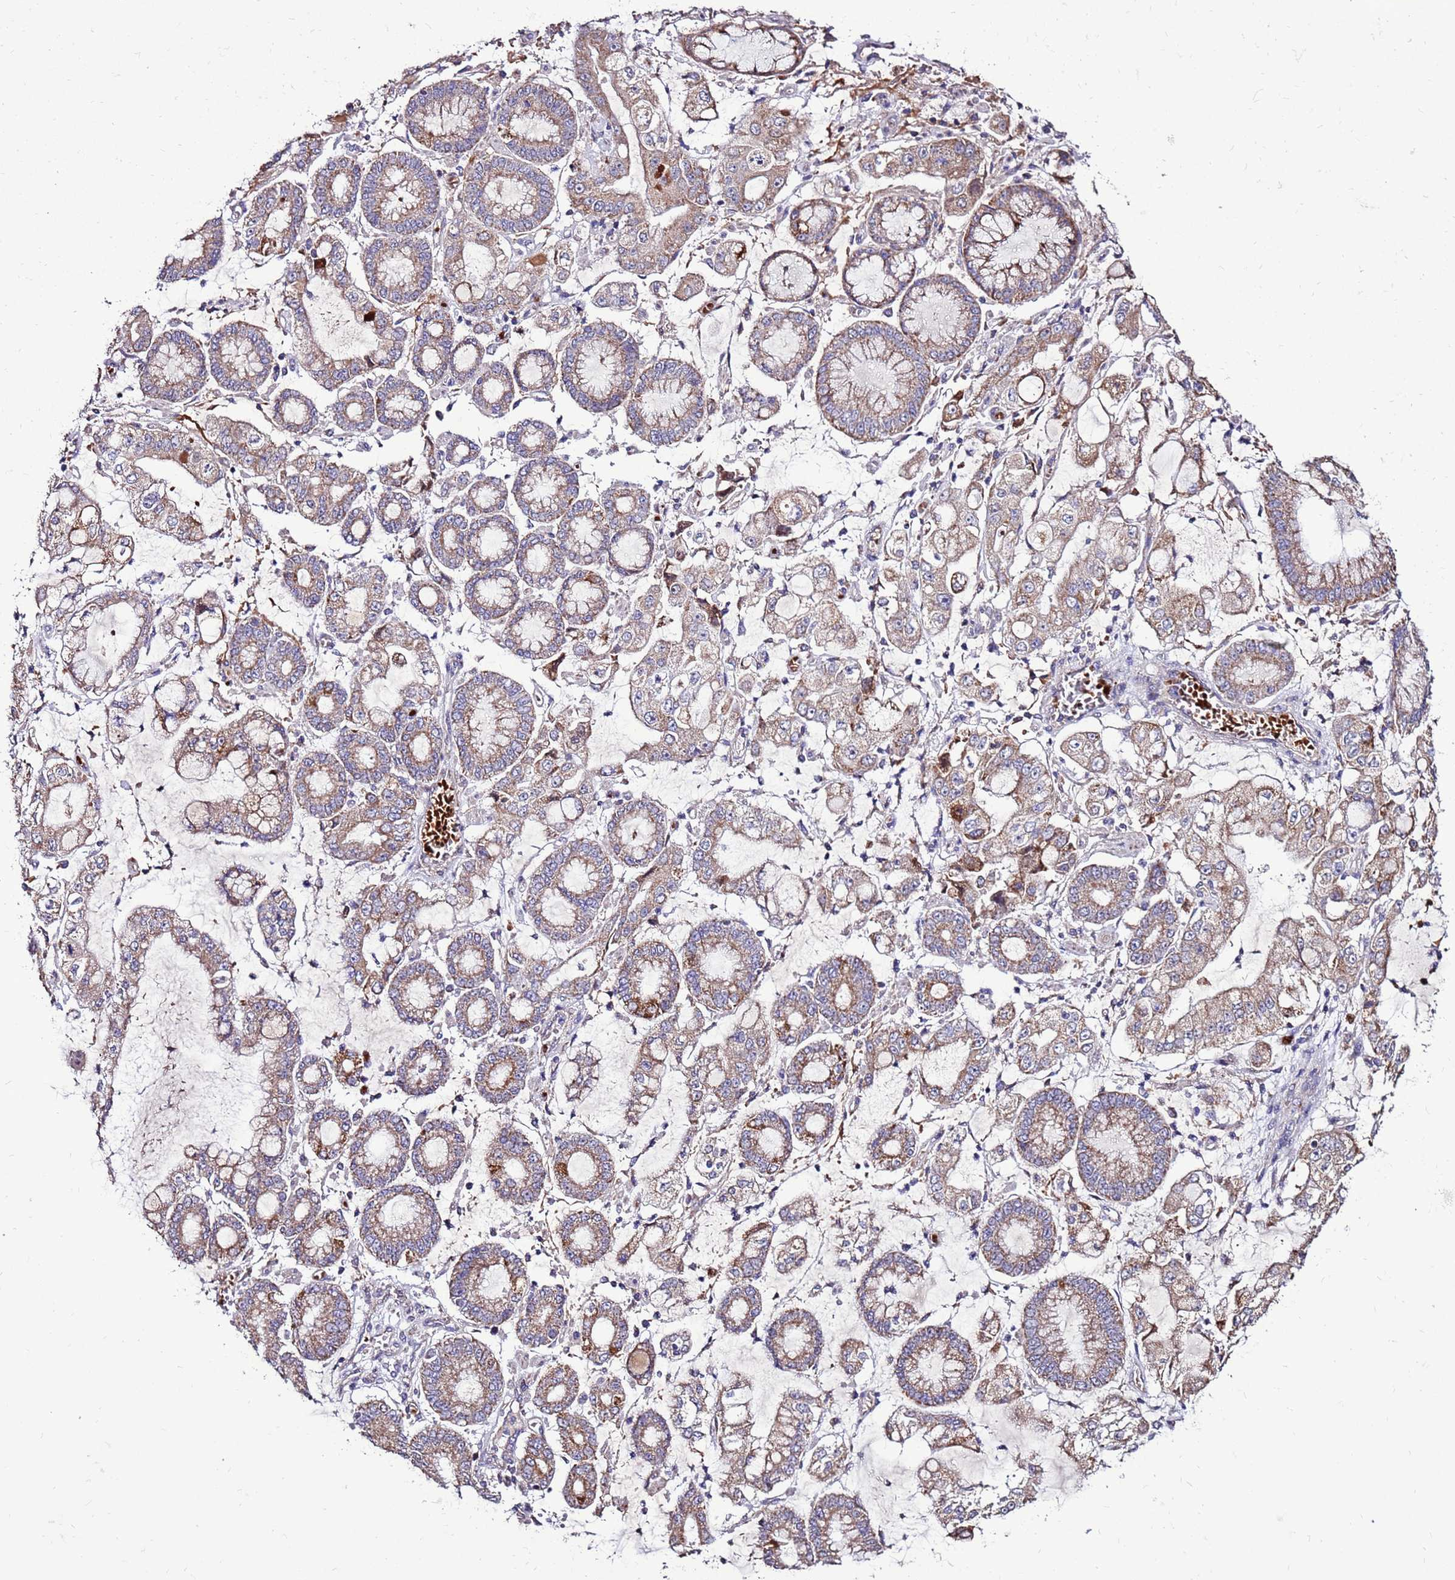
{"staining": {"intensity": "moderate", "quantity": "25%-75%", "location": "cytoplasmic/membranous"}, "tissue": "stomach cancer", "cell_type": "Tumor cells", "image_type": "cancer", "snomed": [{"axis": "morphology", "description": "Adenocarcinoma, NOS"}, {"axis": "topography", "description": "Stomach"}], "caption": "Immunohistochemistry (IHC) photomicrograph of neoplastic tissue: human adenocarcinoma (stomach) stained using IHC exhibits medium levels of moderate protein expression localized specifically in the cytoplasmic/membranous of tumor cells, appearing as a cytoplasmic/membranous brown color.", "gene": "SPSB3", "patient": {"sex": "male", "age": 76}}